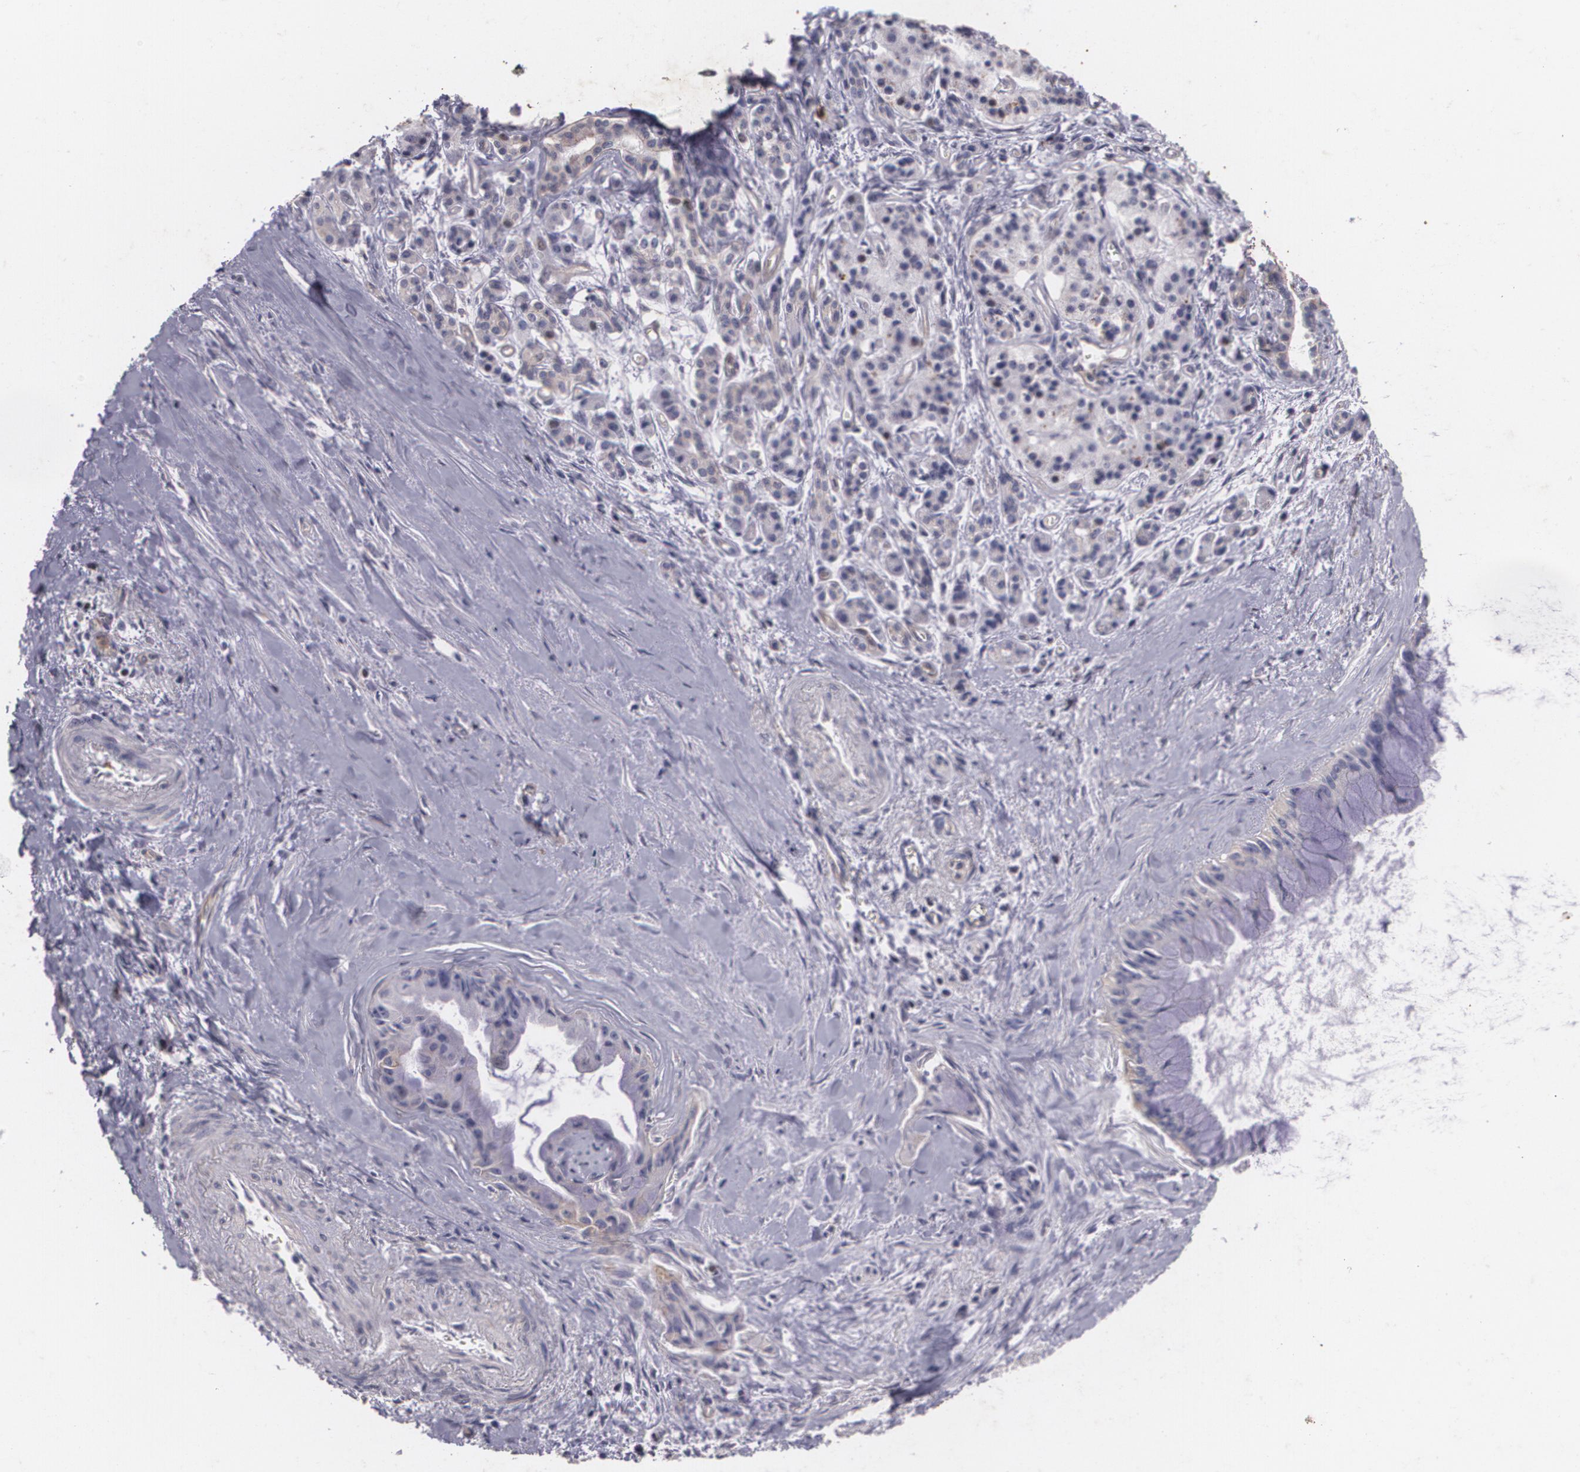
{"staining": {"intensity": "negative", "quantity": "none", "location": "none"}, "tissue": "pancreatic cancer", "cell_type": "Tumor cells", "image_type": "cancer", "snomed": [{"axis": "morphology", "description": "Adenocarcinoma, NOS"}, {"axis": "topography", "description": "Pancreas"}], "caption": "Immunohistochemistry micrograph of neoplastic tissue: pancreatic adenocarcinoma stained with DAB (3,3'-diaminobenzidine) reveals no significant protein expression in tumor cells. (DAB (3,3'-diaminobenzidine) immunohistochemistry (IHC) visualized using brightfield microscopy, high magnification).", "gene": "KCNA4", "patient": {"sex": "male", "age": 59}}